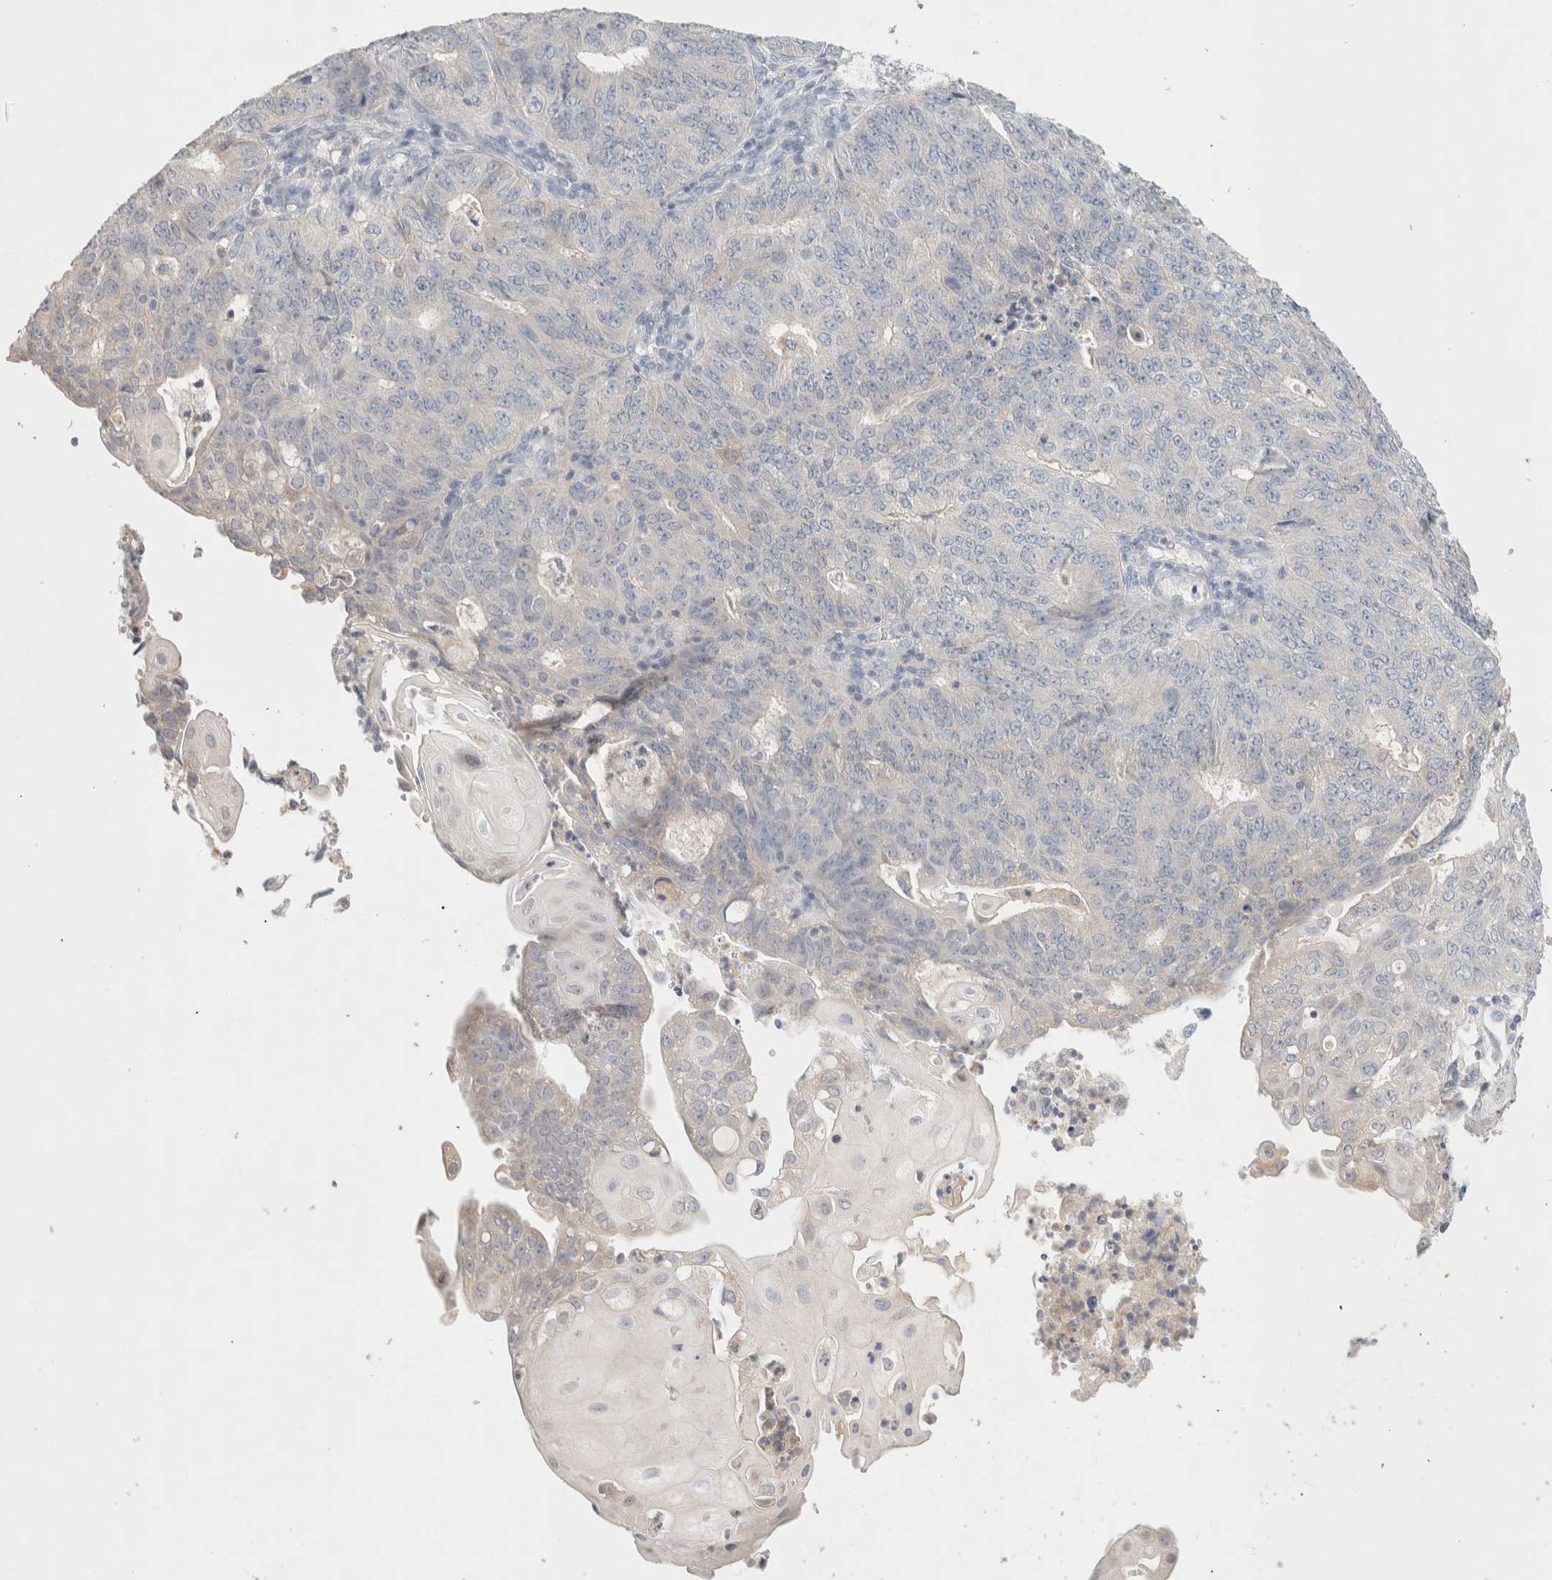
{"staining": {"intensity": "negative", "quantity": "none", "location": "none"}, "tissue": "endometrial cancer", "cell_type": "Tumor cells", "image_type": "cancer", "snomed": [{"axis": "morphology", "description": "Adenocarcinoma, NOS"}, {"axis": "topography", "description": "Endometrium"}], "caption": "Endometrial cancer (adenocarcinoma) stained for a protein using IHC reveals no expression tumor cells.", "gene": "MPP2", "patient": {"sex": "female", "age": 32}}